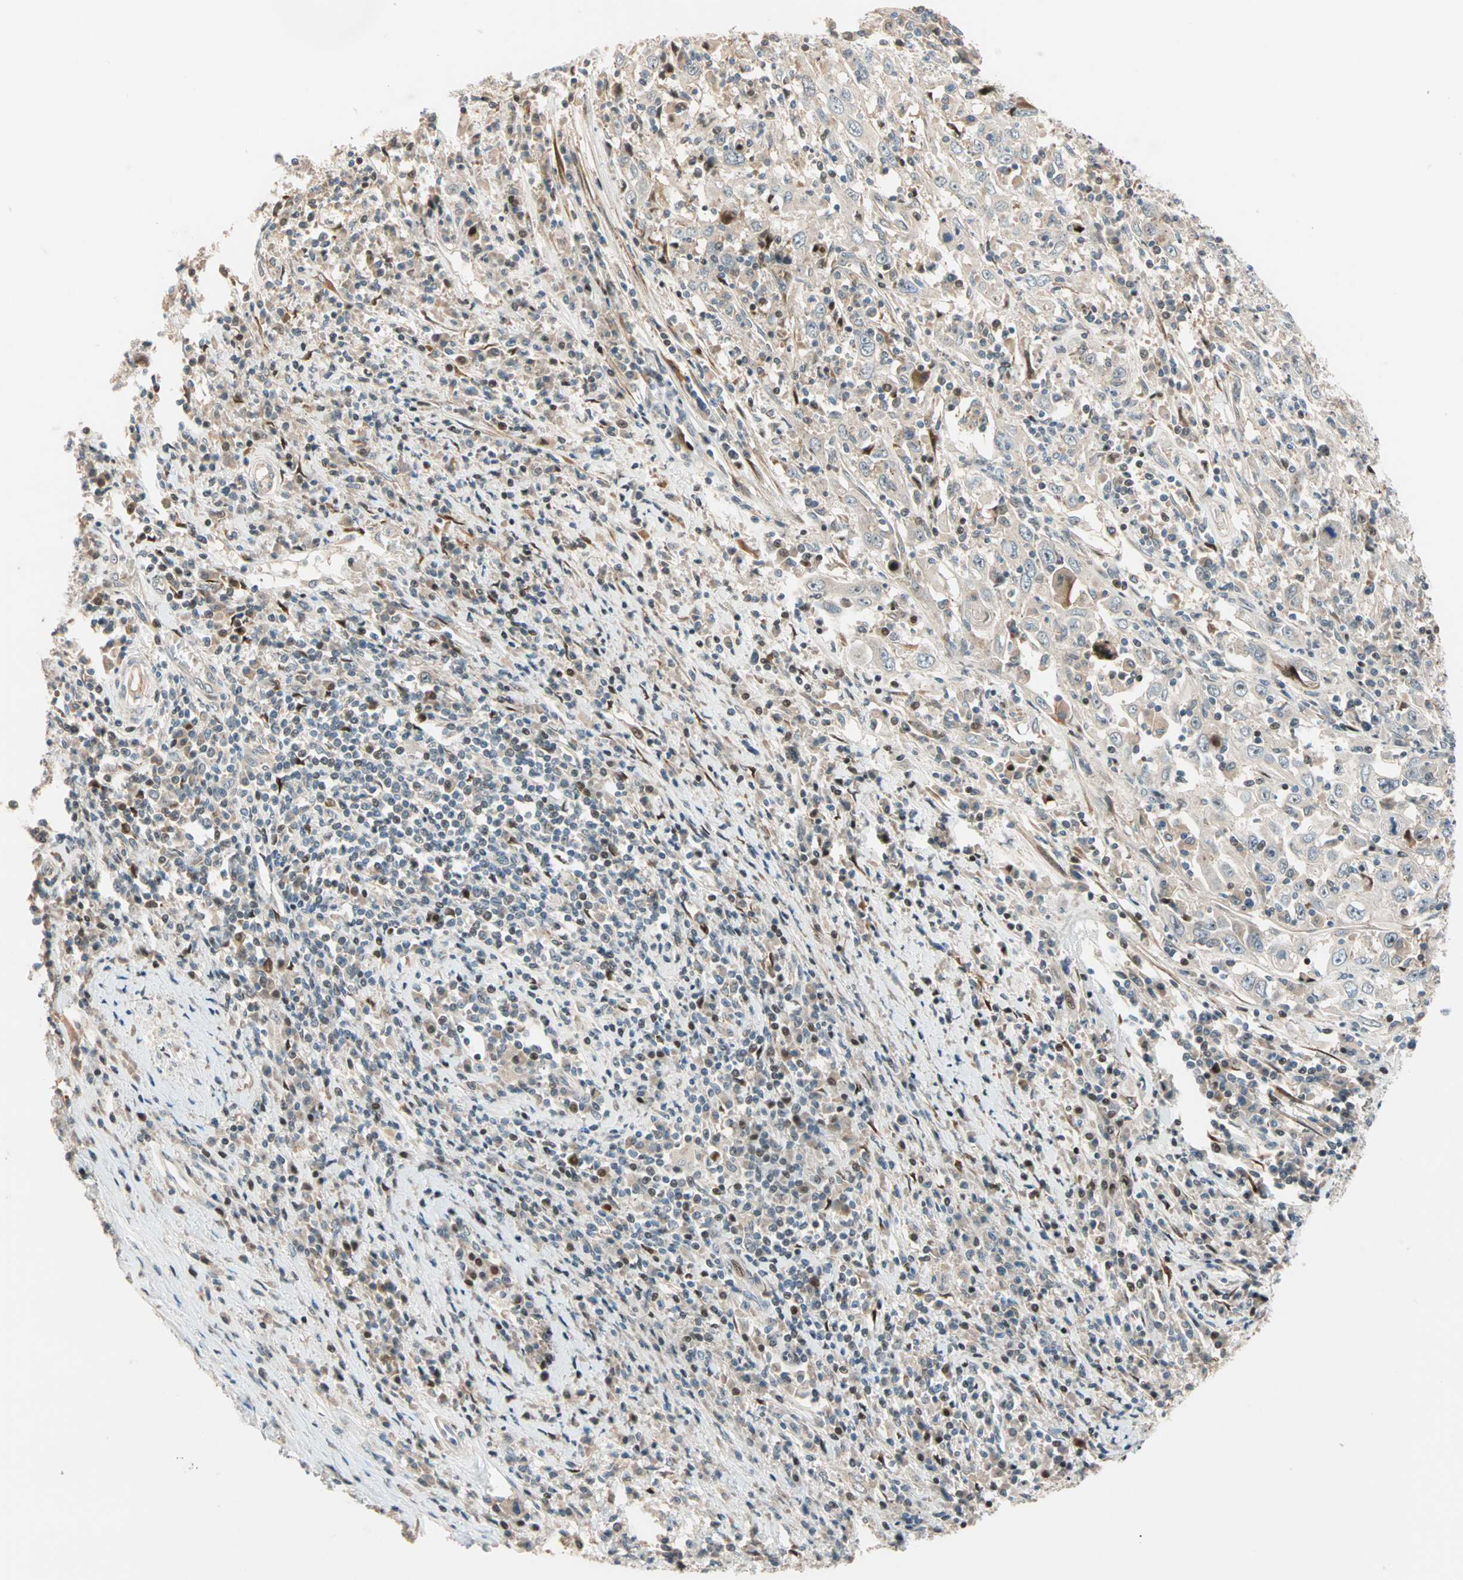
{"staining": {"intensity": "weak", "quantity": ">75%", "location": "cytoplasmic/membranous"}, "tissue": "cervical cancer", "cell_type": "Tumor cells", "image_type": "cancer", "snomed": [{"axis": "morphology", "description": "Squamous cell carcinoma, NOS"}, {"axis": "topography", "description": "Cervix"}], "caption": "Cervical squamous cell carcinoma stained with a brown dye displays weak cytoplasmic/membranous positive expression in approximately >75% of tumor cells.", "gene": "HECW1", "patient": {"sex": "female", "age": 46}}